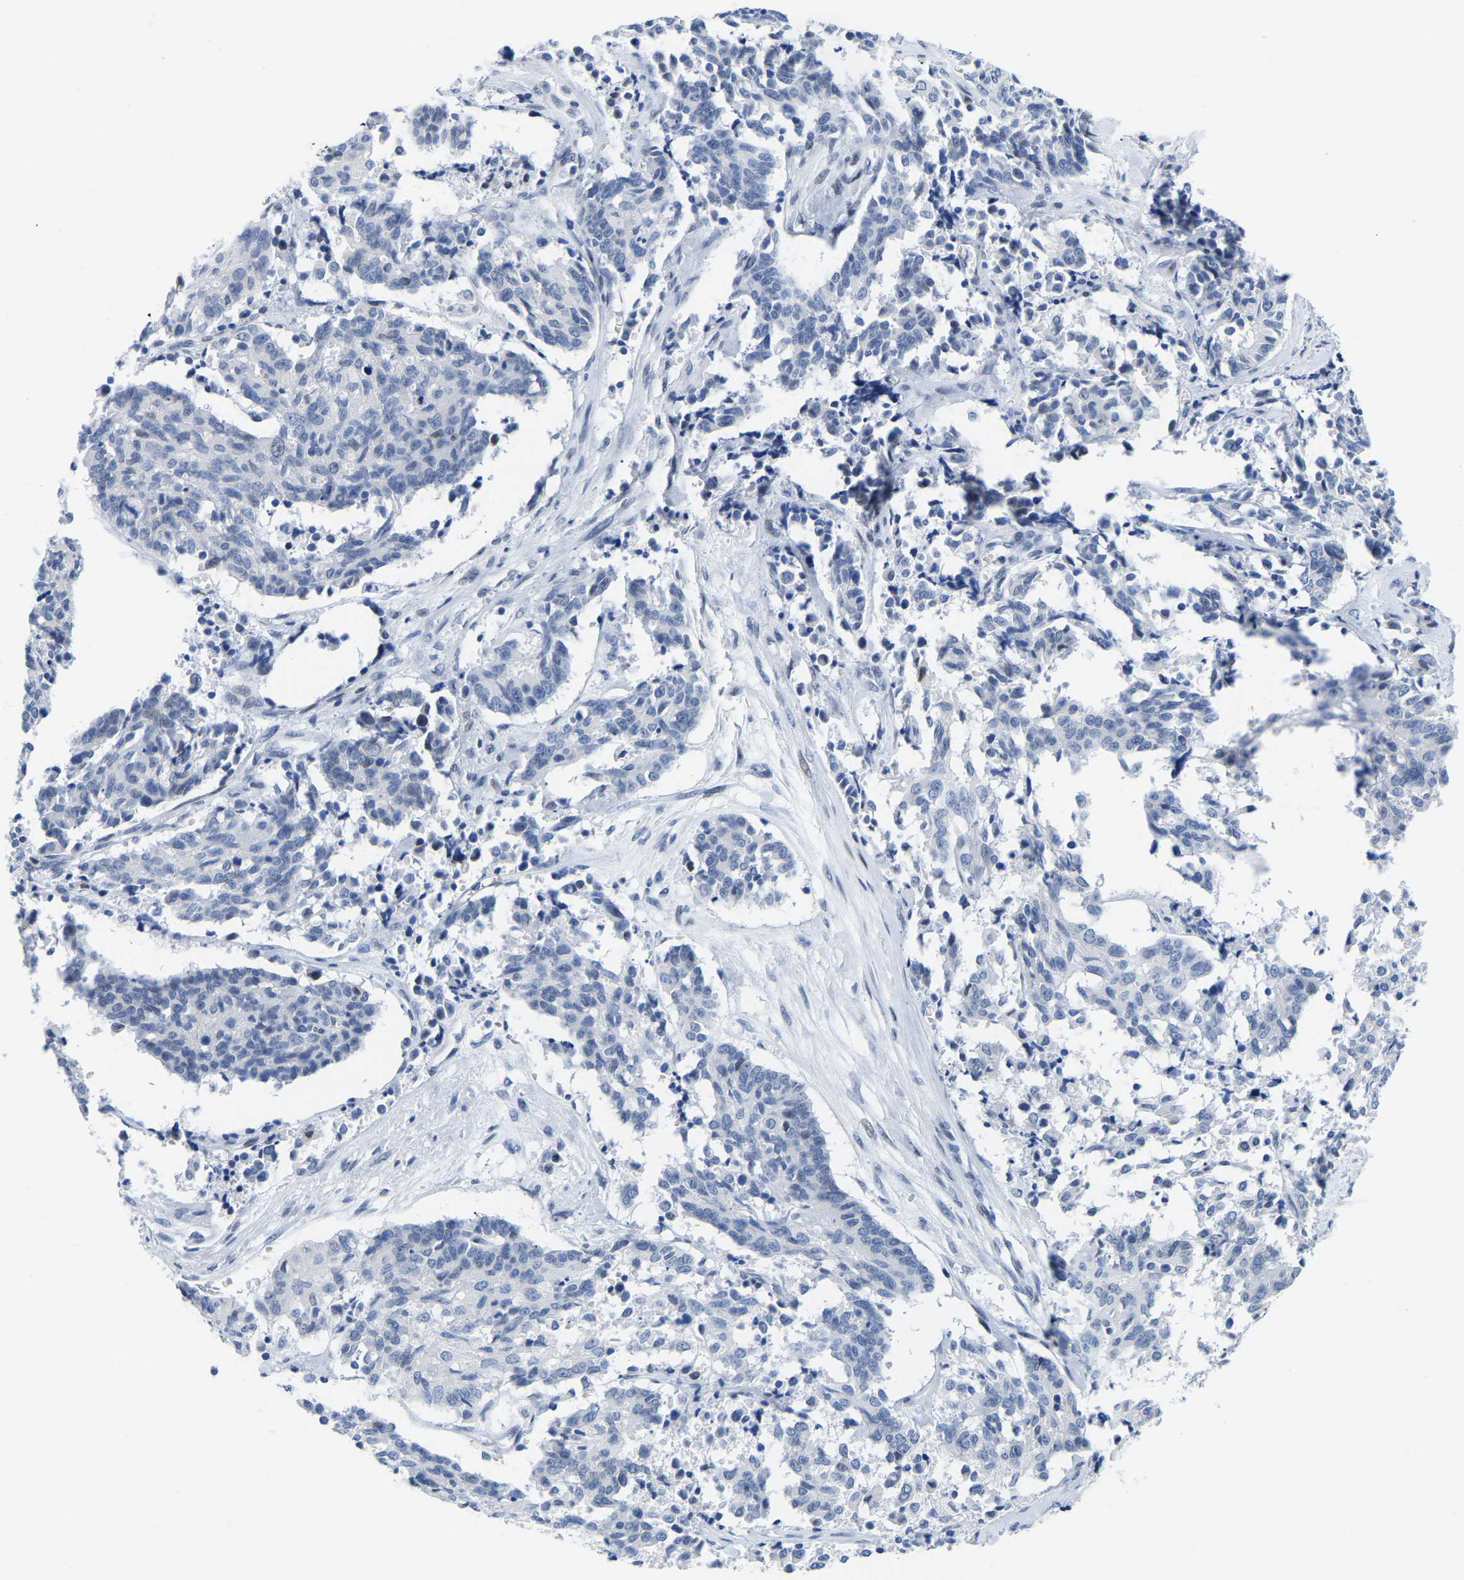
{"staining": {"intensity": "negative", "quantity": "none", "location": "none"}, "tissue": "cervical cancer", "cell_type": "Tumor cells", "image_type": "cancer", "snomed": [{"axis": "morphology", "description": "Squamous cell carcinoma, NOS"}, {"axis": "topography", "description": "Cervix"}], "caption": "High magnification brightfield microscopy of cervical squamous cell carcinoma stained with DAB (3,3'-diaminobenzidine) (brown) and counterstained with hematoxylin (blue): tumor cells show no significant staining.", "gene": "UPK3A", "patient": {"sex": "female", "age": 35}}